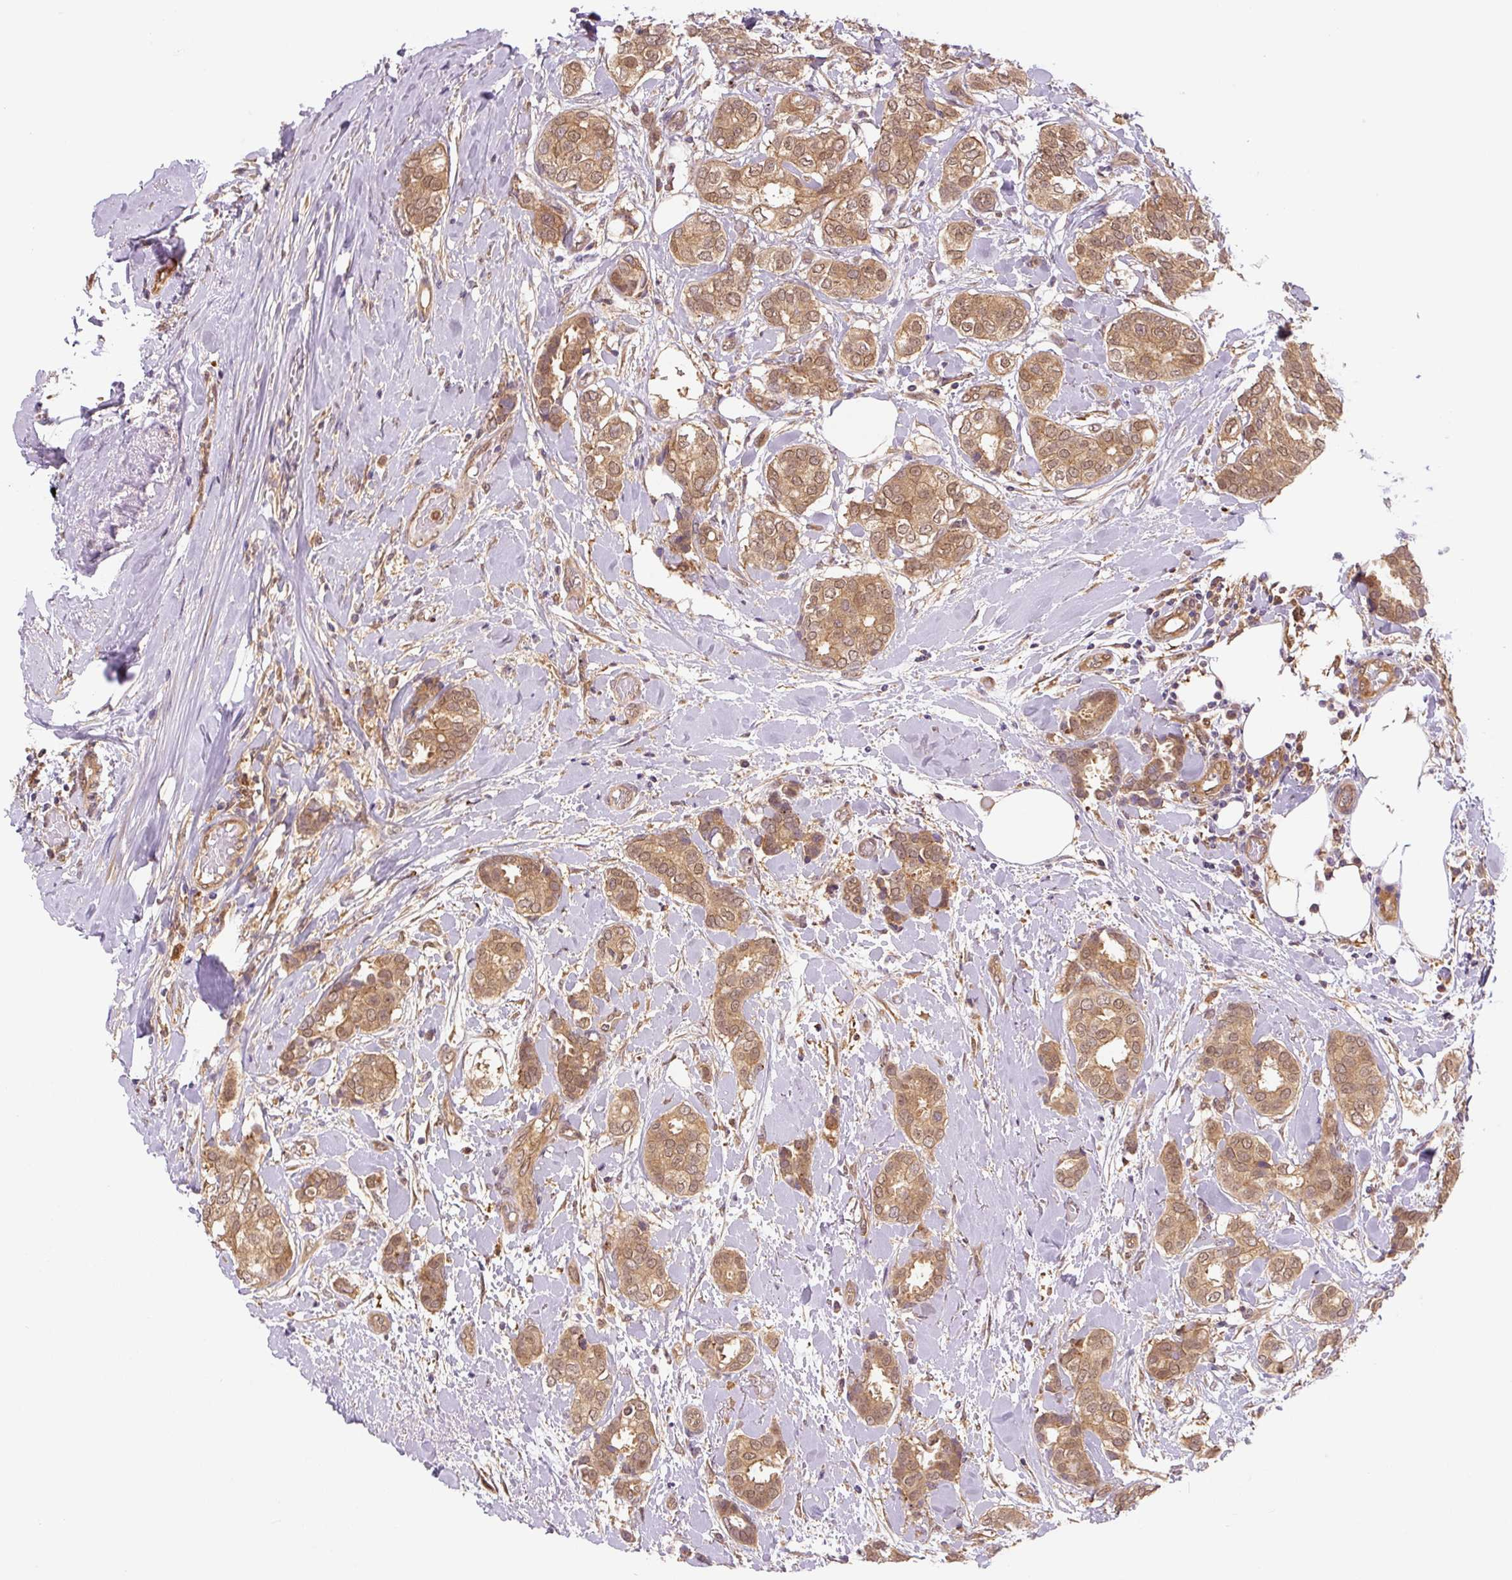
{"staining": {"intensity": "moderate", "quantity": ">75%", "location": "cytoplasmic/membranous"}, "tissue": "breast cancer", "cell_type": "Tumor cells", "image_type": "cancer", "snomed": [{"axis": "morphology", "description": "Duct carcinoma"}, {"axis": "topography", "description": "Breast"}], "caption": "Tumor cells display moderate cytoplasmic/membranous positivity in about >75% of cells in breast cancer (intraductal carcinoma).", "gene": "ZSWIM7", "patient": {"sex": "female", "age": 73}}